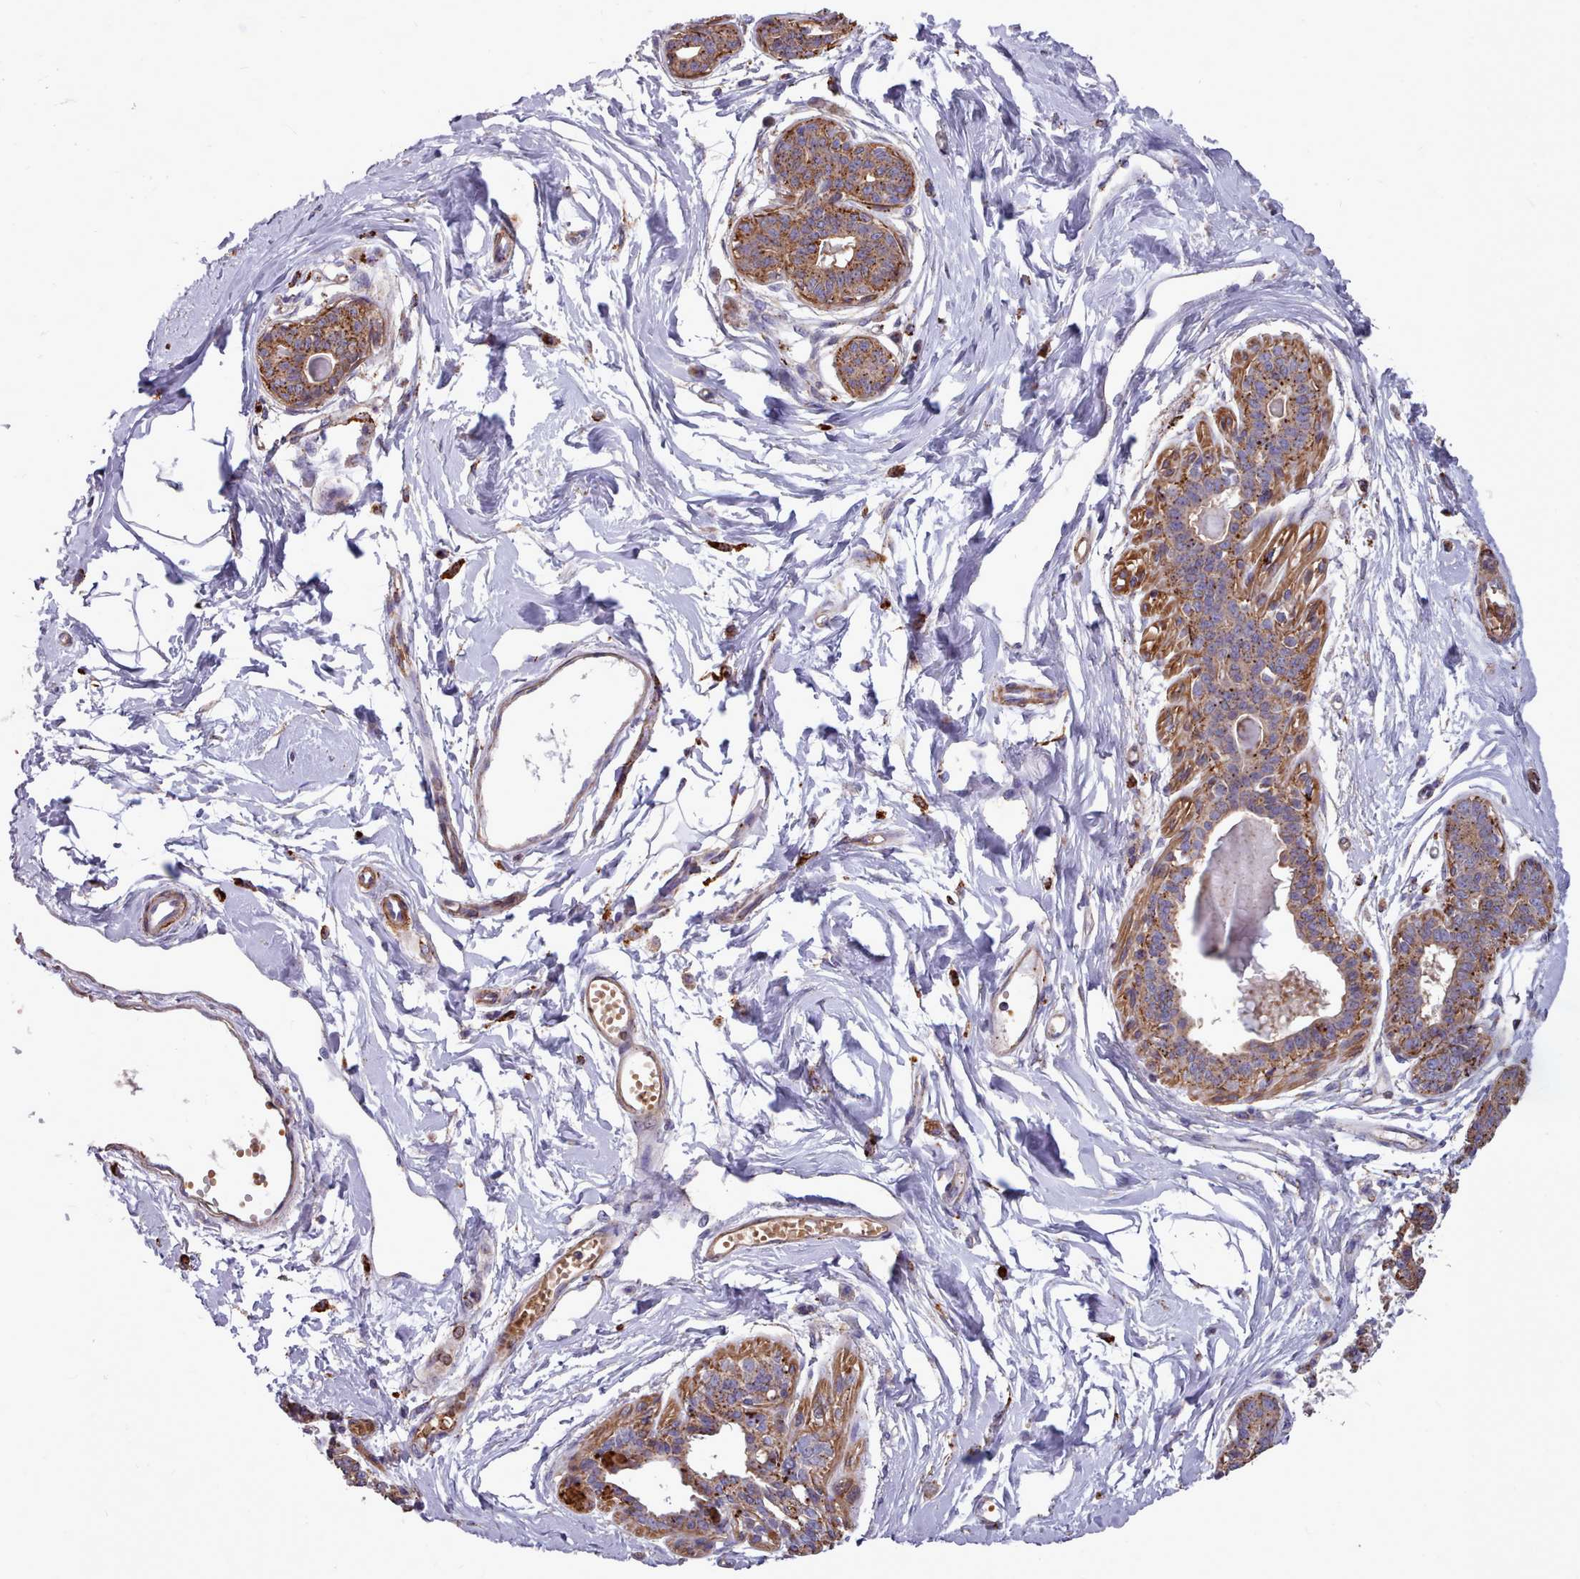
{"staining": {"intensity": "negative", "quantity": "none", "location": "none"}, "tissue": "breast", "cell_type": "Adipocytes", "image_type": "normal", "snomed": [{"axis": "morphology", "description": "Normal tissue, NOS"}, {"axis": "topography", "description": "Breast"}], "caption": "Photomicrograph shows no significant protein positivity in adipocytes of unremarkable breast.", "gene": "PACSIN3", "patient": {"sex": "female", "age": 45}}